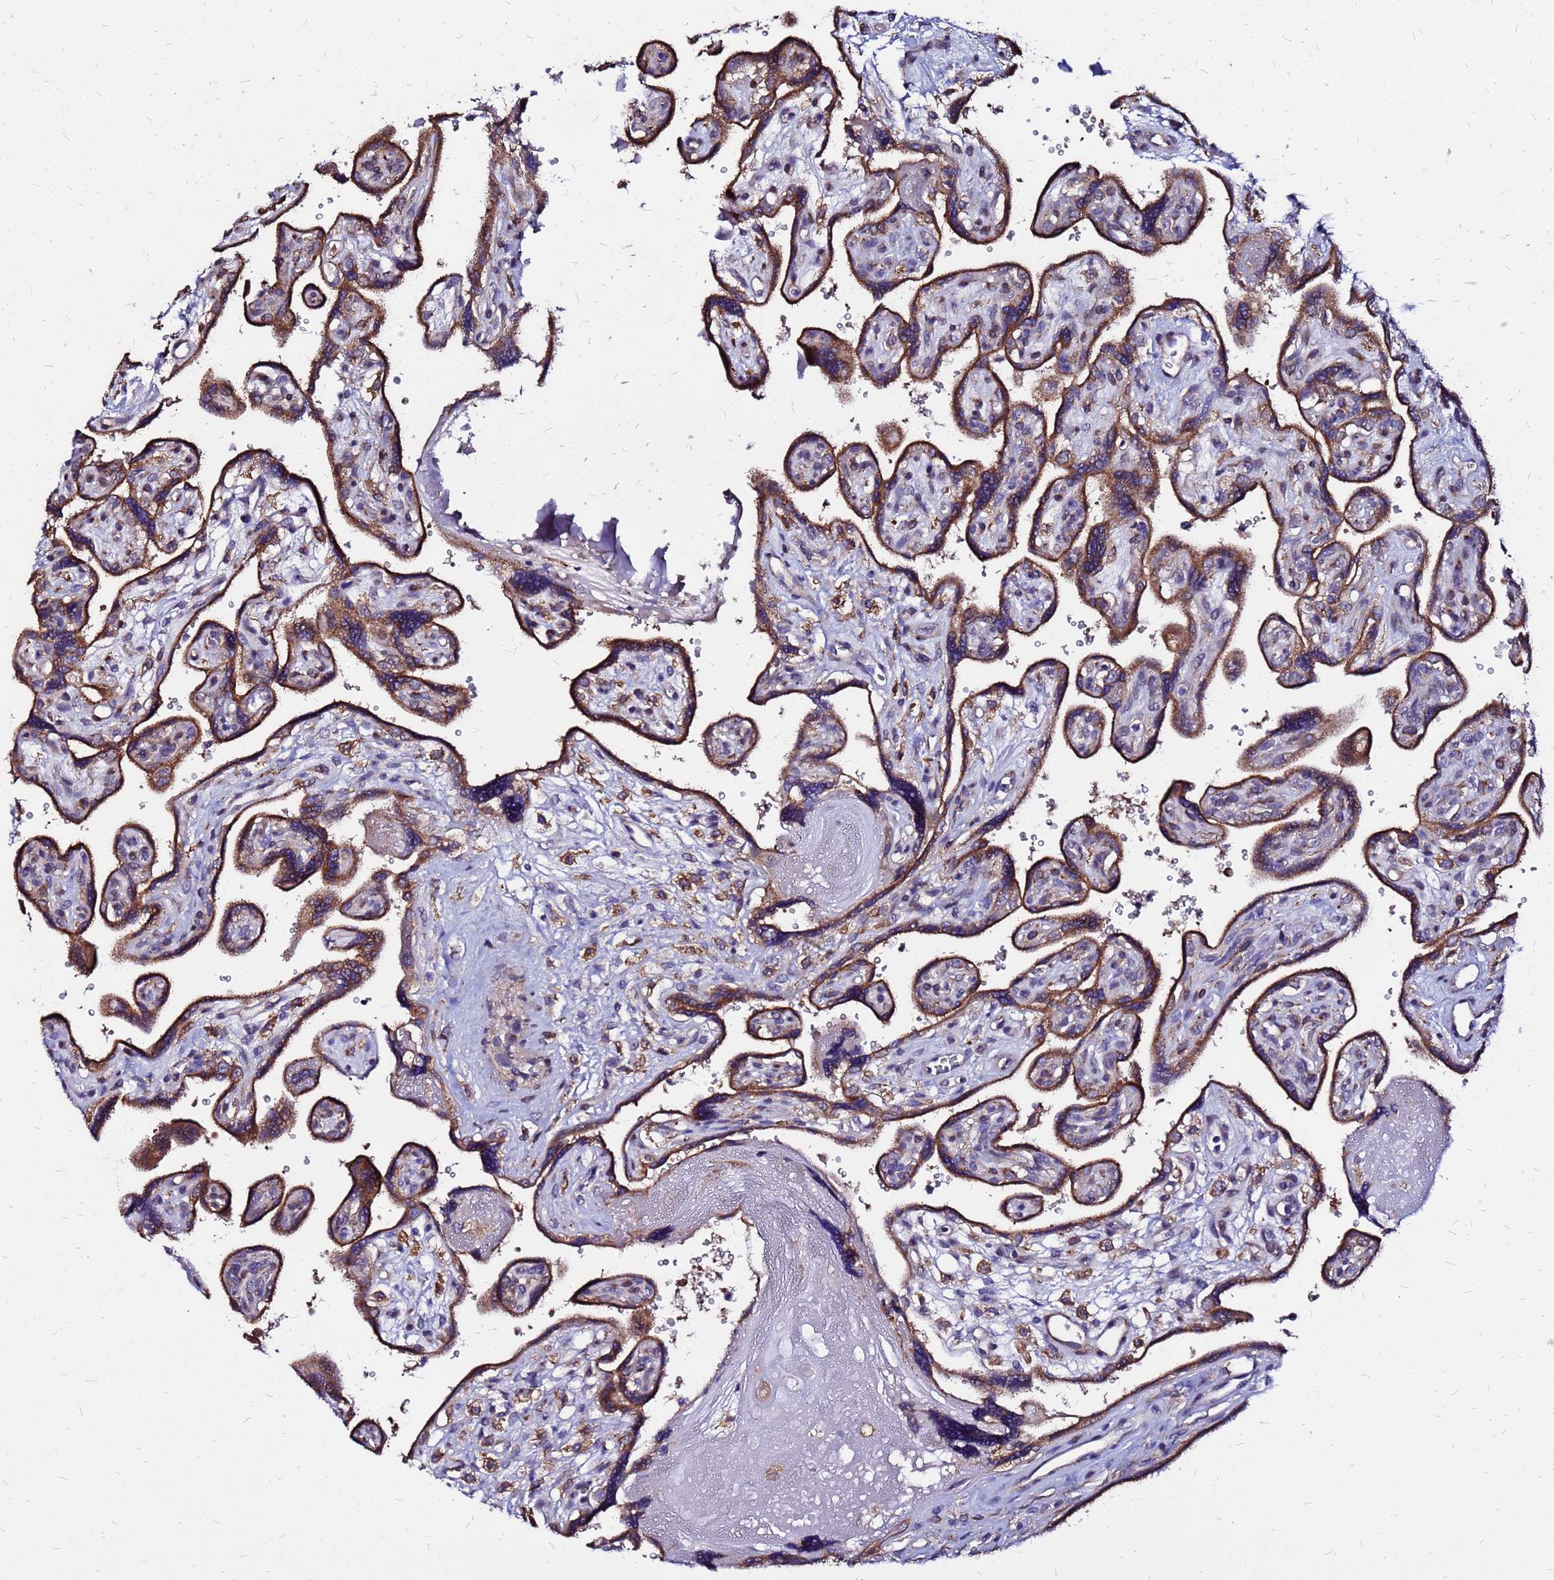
{"staining": {"intensity": "moderate", "quantity": "25%-75%", "location": "cytoplasmic/membranous"}, "tissue": "placenta", "cell_type": "Decidual cells", "image_type": "normal", "snomed": [{"axis": "morphology", "description": "Normal tissue, NOS"}, {"axis": "topography", "description": "Placenta"}], "caption": "Protein expression analysis of normal human placenta reveals moderate cytoplasmic/membranous staining in about 25%-75% of decidual cells. The staining was performed using DAB, with brown indicating positive protein expression. Nuclei are stained blue with hematoxylin.", "gene": "ARHGEF35", "patient": {"sex": "female", "age": 39}}